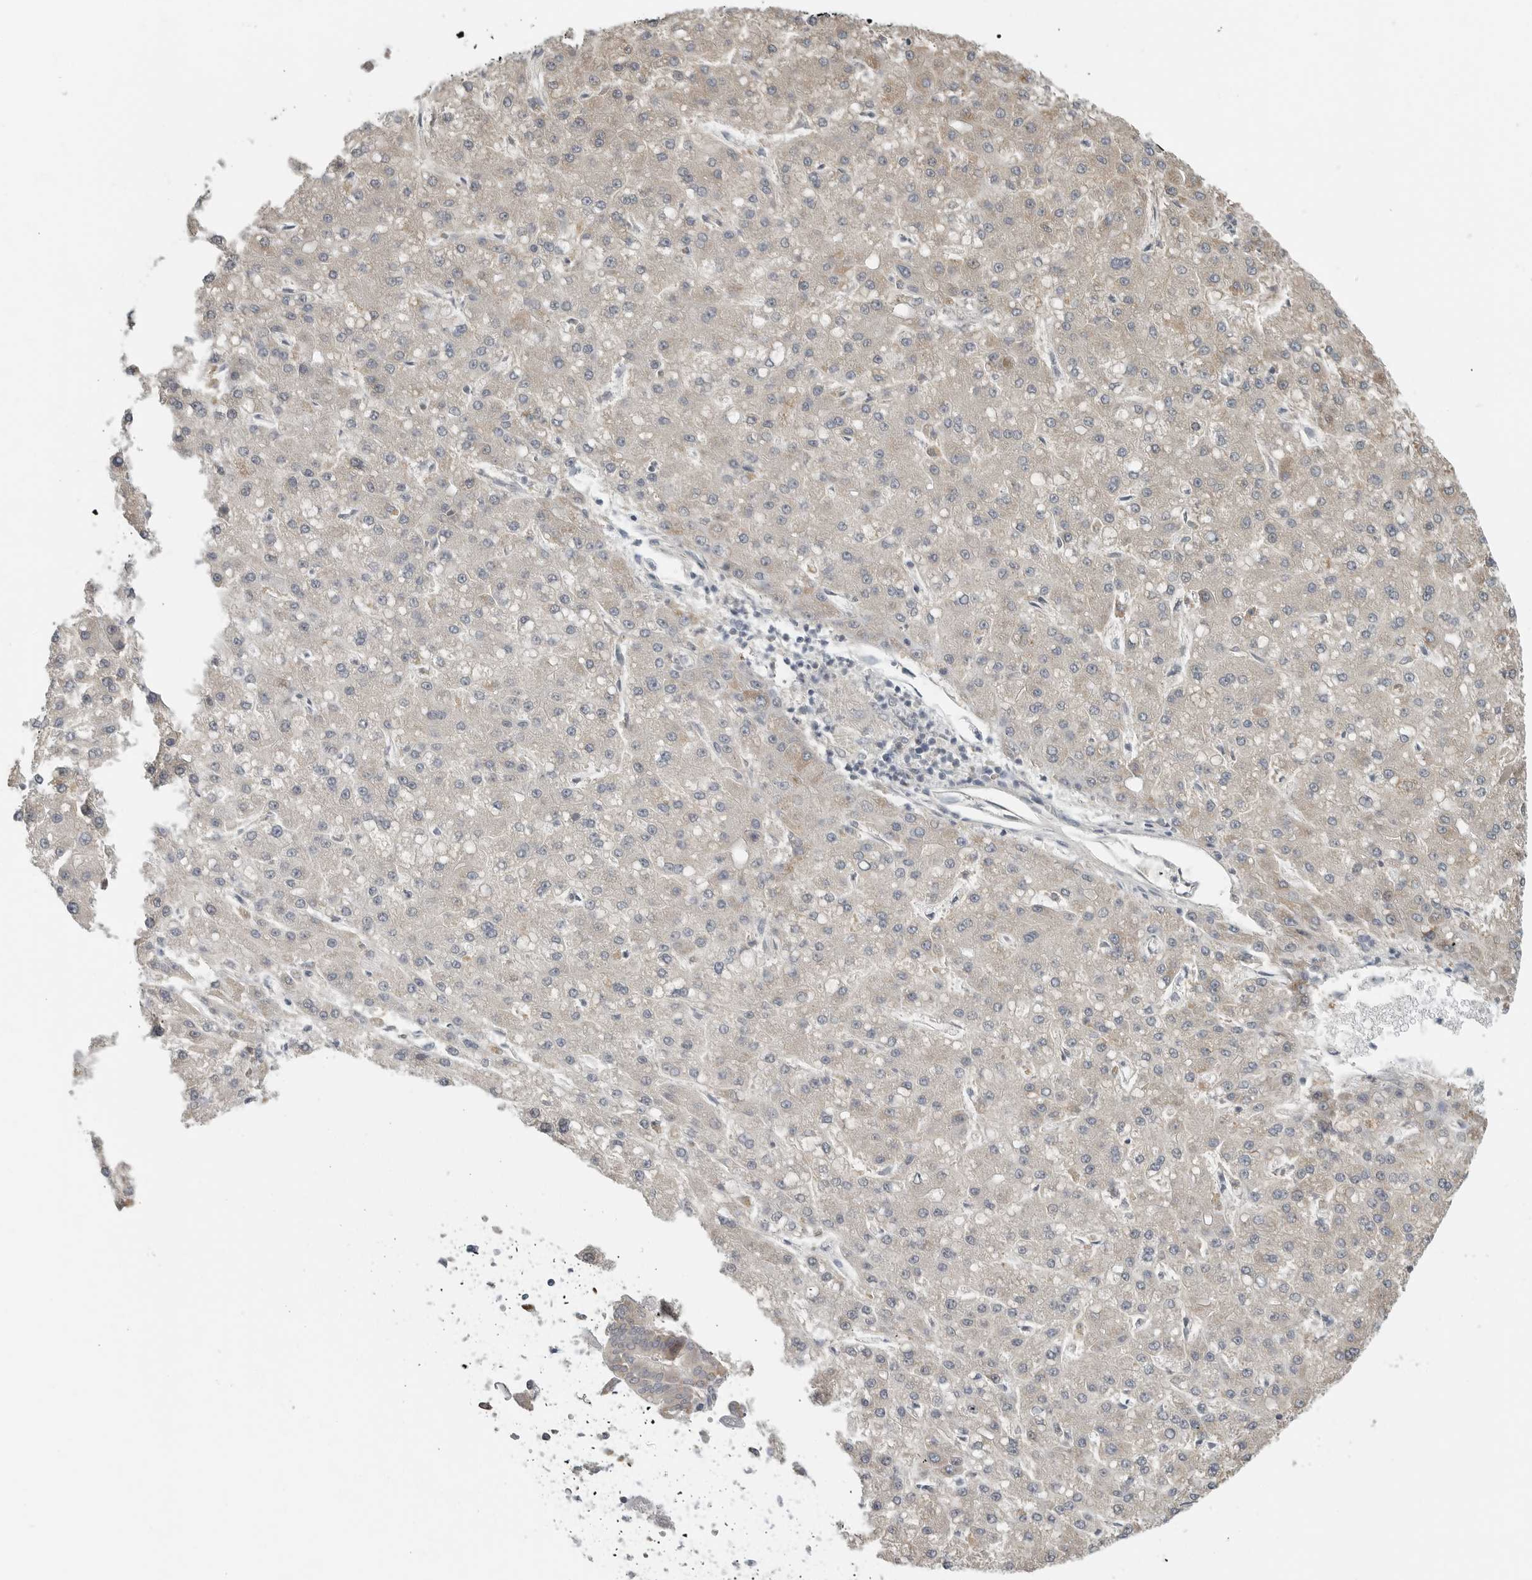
{"staining": {"intensity": "weak", "quantity": "25%-75%", "location": "cytoplasmic/membranous"}, "tissue": "liver cancer", "cell_type": "Tumor cells", "image_type": "cancer", "snomed": [{"axis": "morphology", "description": "Carcinoma, Hepatocellular, NOS"}, {"axis": "topography", "description": "Liver"}], "caption": "Immunohistochemistry (IHC) of hepatocellular carcinoma (liver) displays low levels of weak cytoplasmic/membranous staining in about 25%-75% of tumor cells. (Brightfield microscopy of DAB IHC at high magnification).", "gene": "IL12RB2", "patient": {"sex": "male", "age": 67}}